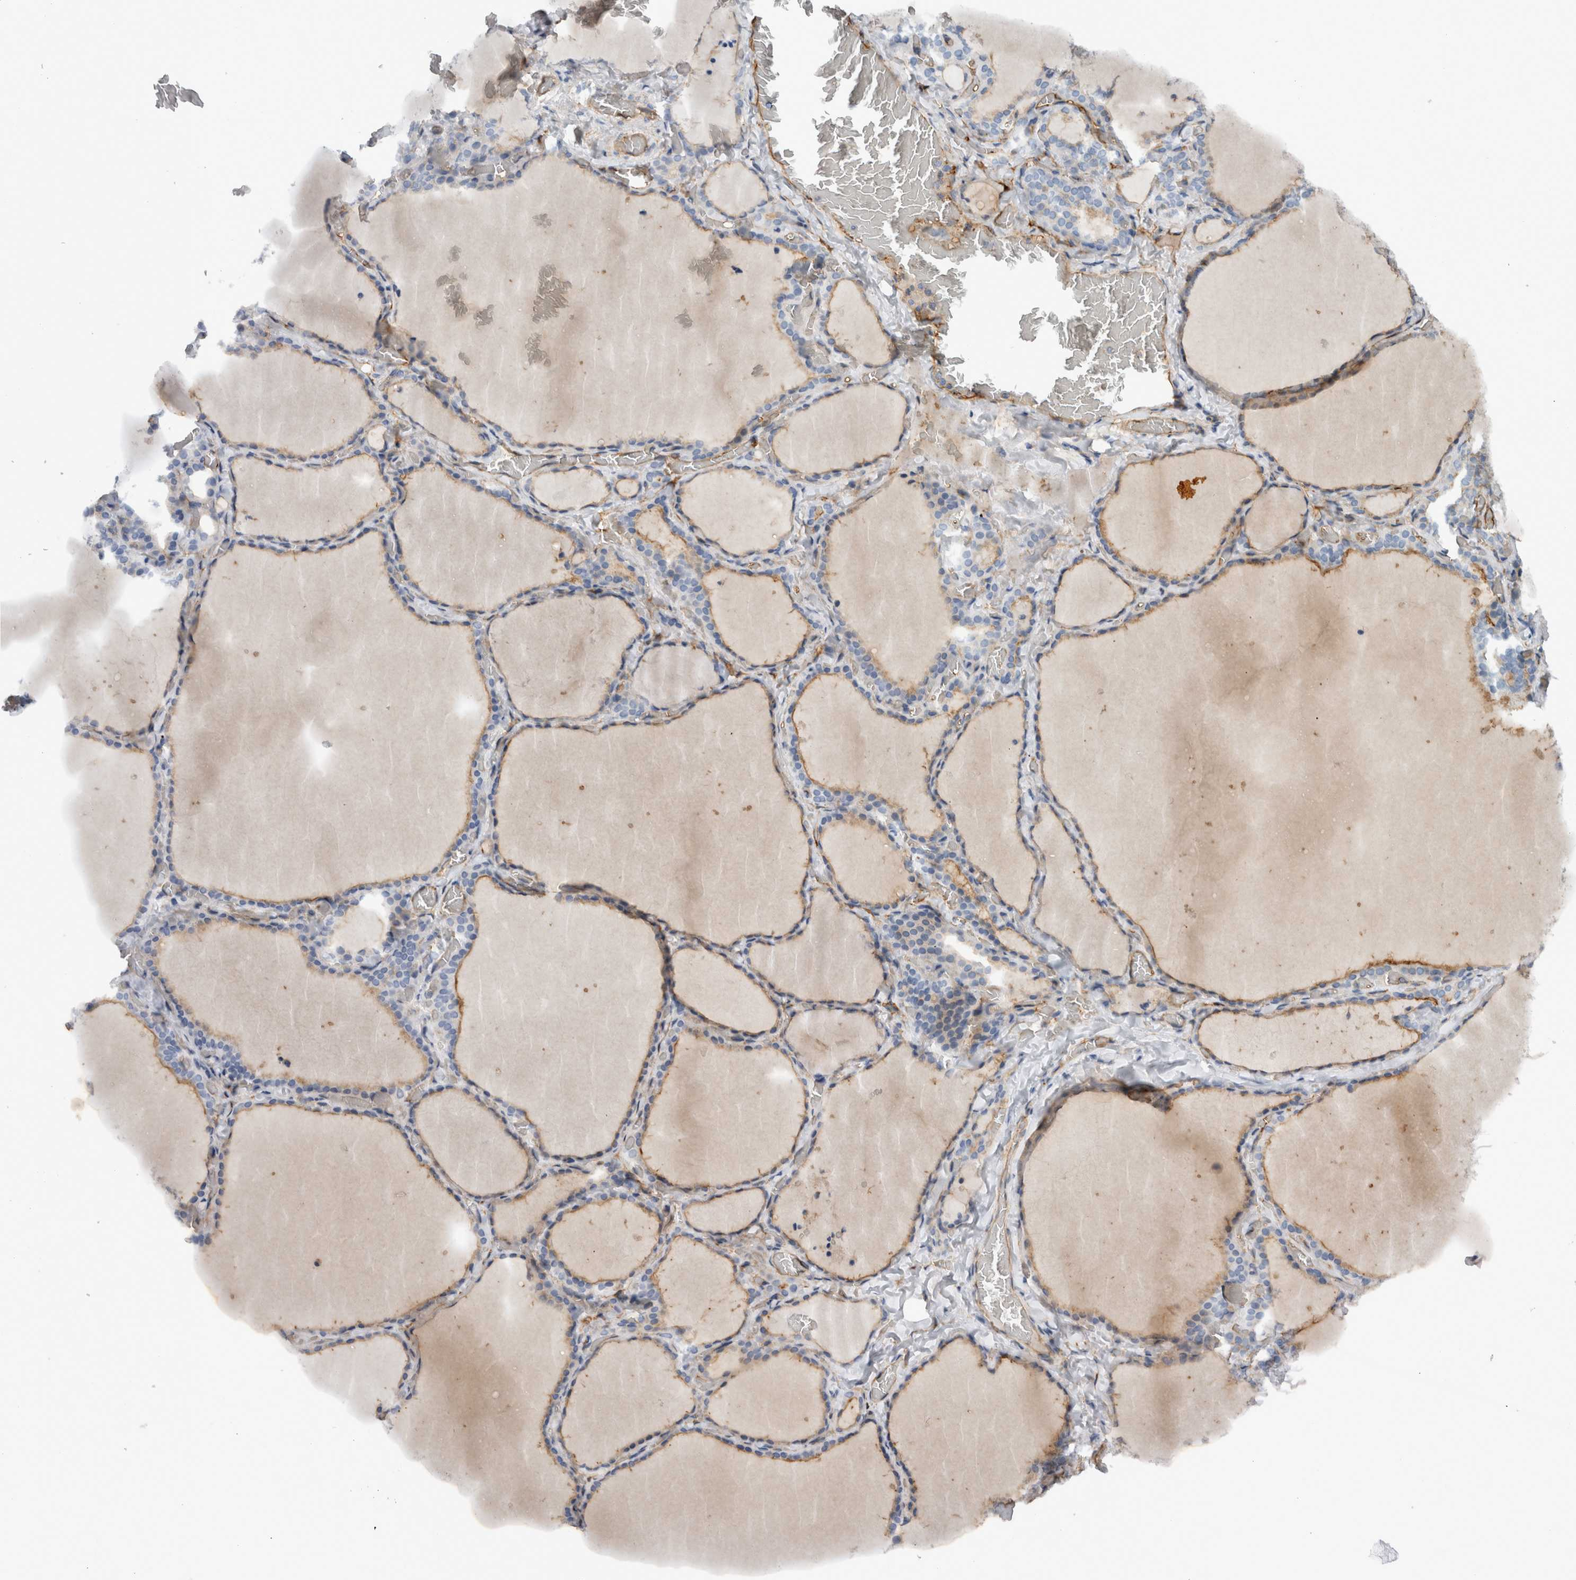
{"staining": {"intensity": "weak", "quantity": "<25%", "location": "cytoplasmic/membranous"}, "tissue": "thyroid gland", "cell_type": "Glandular cells", "image_type": "normal", "snomed": [{"axis": "morphology", "description": "Normal tissue, NOS"}, {"axis": "topography", "description": "Thyroid gland"}], "caption": "High power microscopy micrograph of an immunohistochemistry histopathology image of unremarkable thyroid gland, revealing no significant positivity in glandular cells.", "gene": "CD59", "patient": {"sex": "female", "age": 22}}